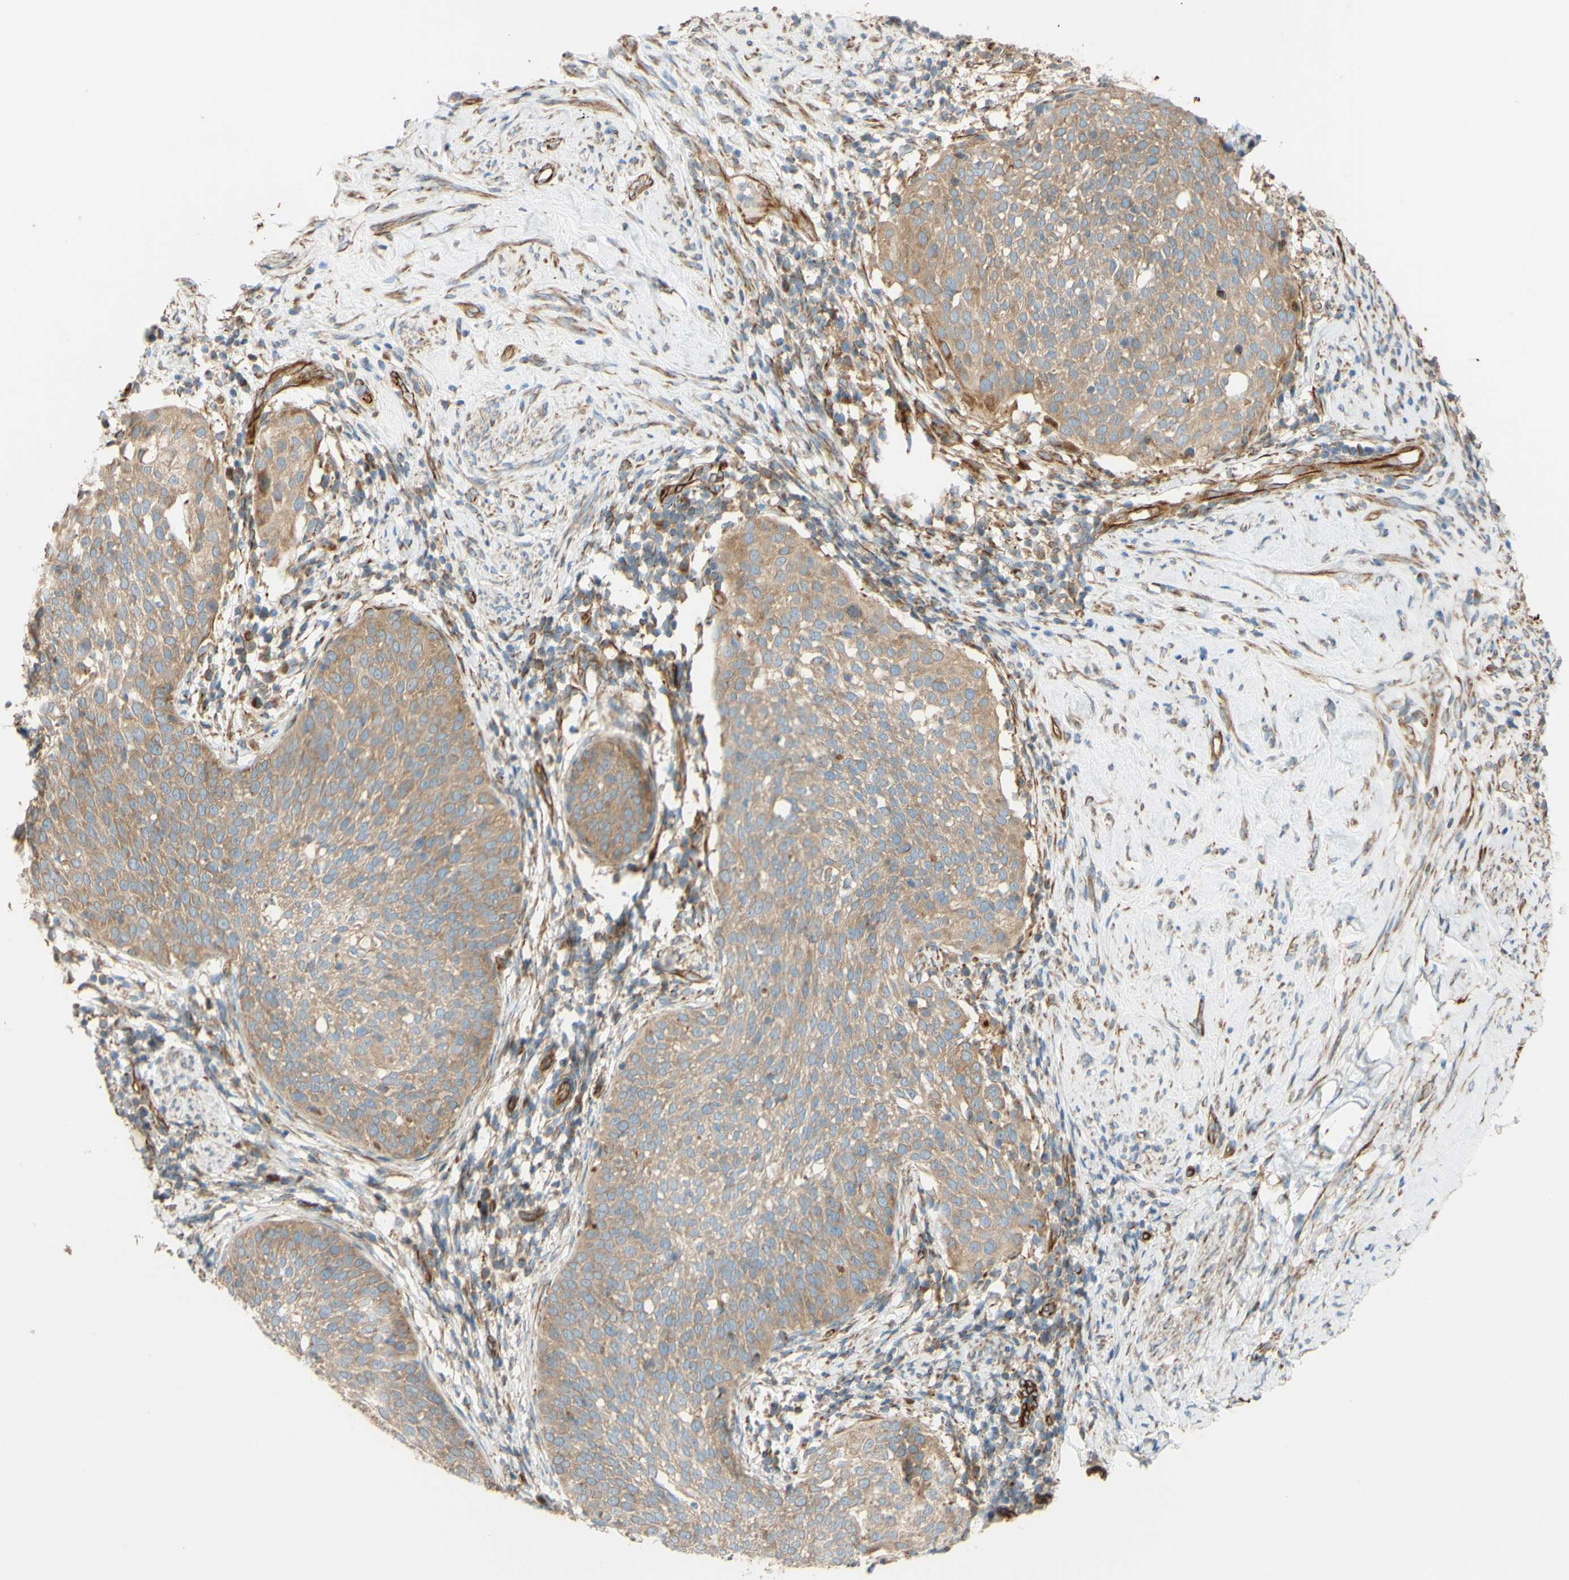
{"staining": {"intensity": "weak", "quantity": ">75%", "location": "cytoplasmic/membranous"}, "tissue": "cervical cancer", "cell_type": "Tumor cells", "image_type": "cancer", "snomed": [{"axis": "morphology", "description": "Squamous cell carcinoma, NOS"}, {"axis": "topography", "description": "Cervix"}], "caption": "Immunohistochemical staining of human squamous cell carcinoma (cervical) demonstrates weak cytoplasmic/membranous protein expression in about >75% of tumor cells. The staining was performed using DAB, with brown indicating positive protein expression. Nuclei are stained blue with hematoxylin.", "gene": "C1orf43", "patient": {"sex": "female", "age": 51}}